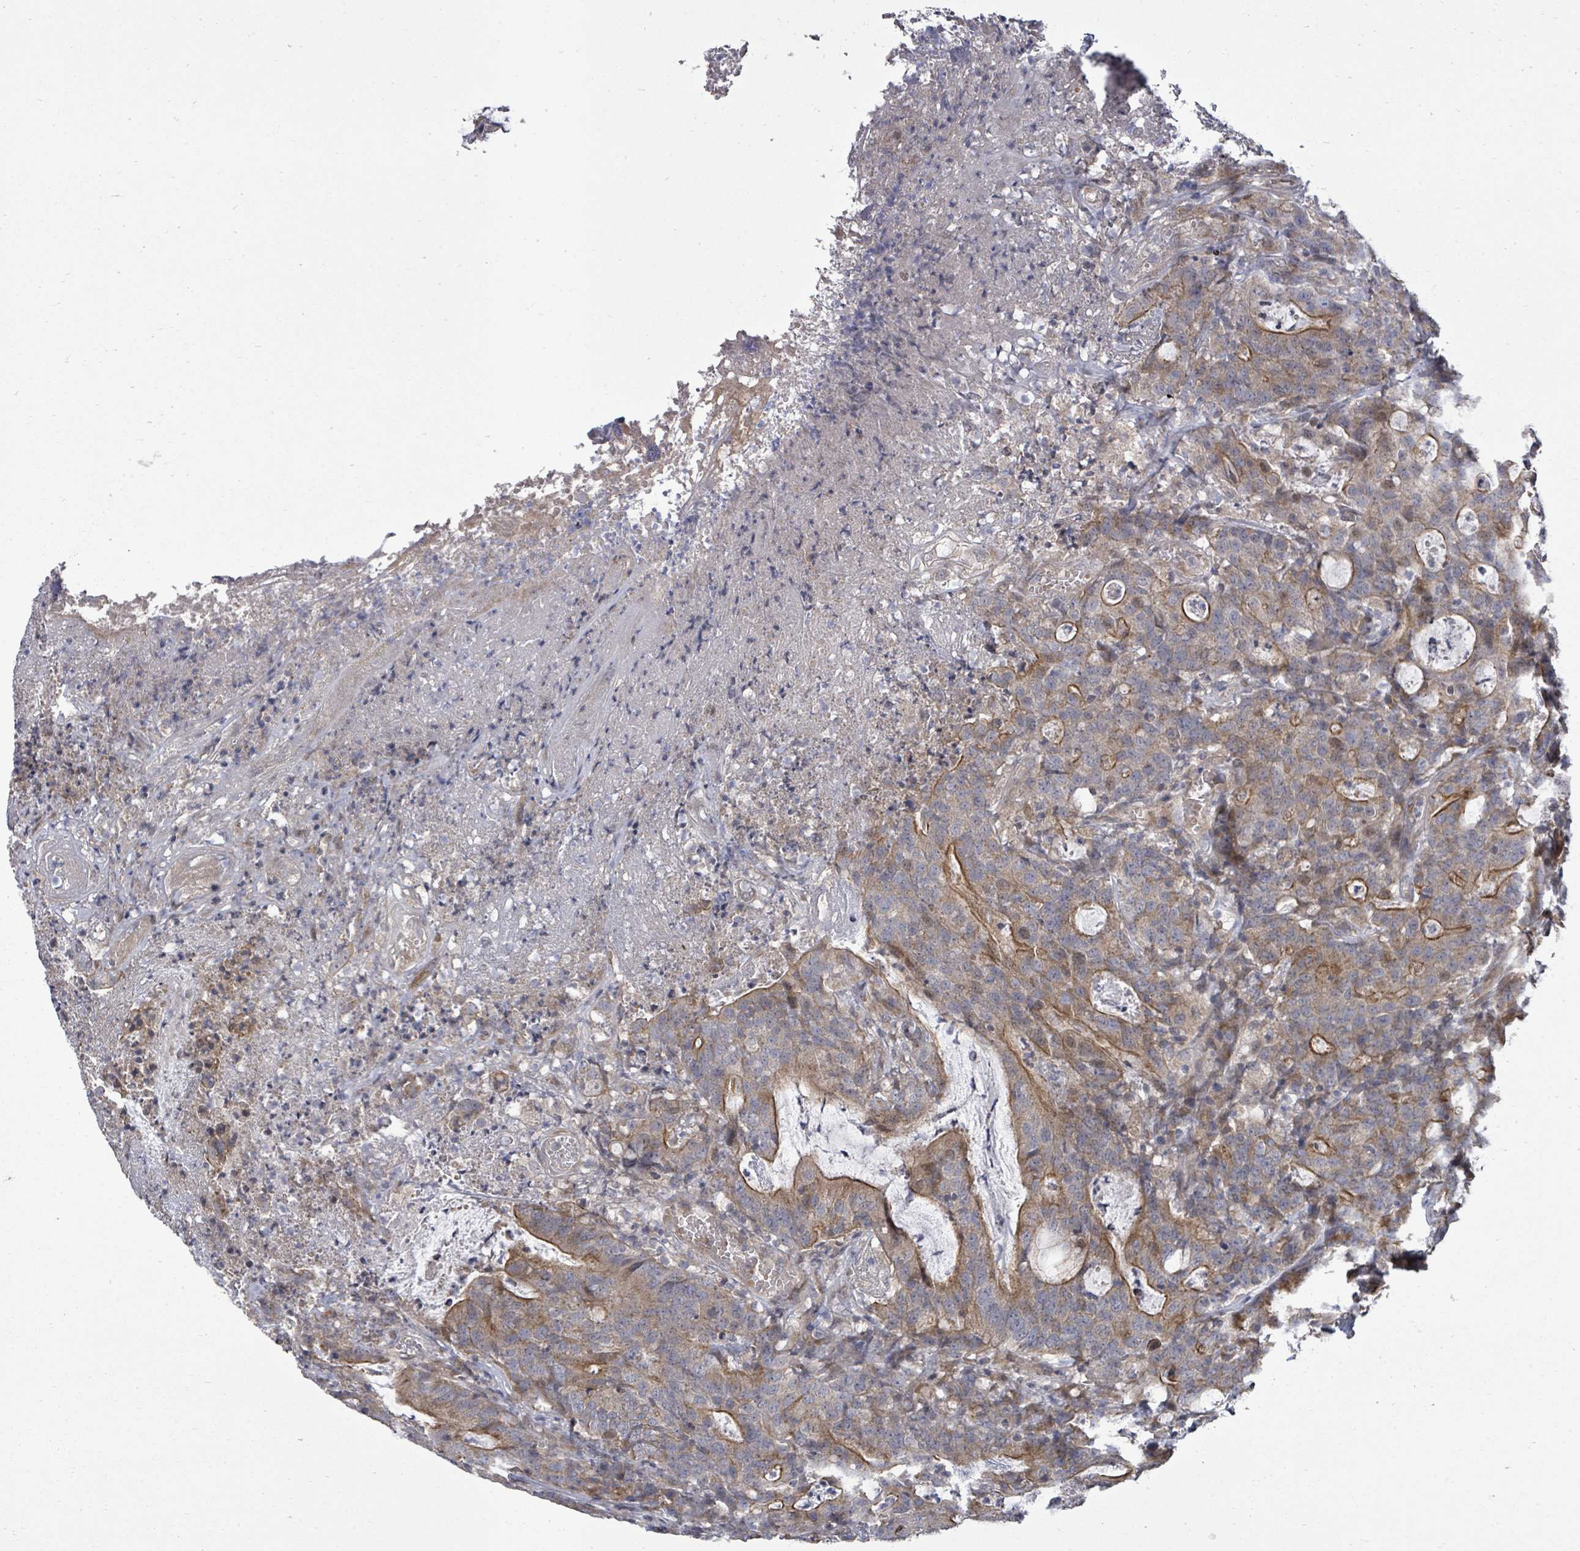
{"staining": {"intensity": "moderate", "quantity": "<25%", "location": "cytoplasmic/membranous"}, "tissue": "colorectal cancer", "cell_type": "Tumor cells", "image_type": "cancer", "snomed": [{"axis": "morphology", "description": "Adenocarcinoma, NOS"}, {"axis": "topography", "description": "Colon"}], "caption": "The immunohistochemical stain labels moderate cytoplasmic/membranous positivity in tumor cells of colorectal cancer (adenocarcinoma) tissue.", "gene": "KRTAP27-1", "patient": {"sex": "male", "age": 83}}